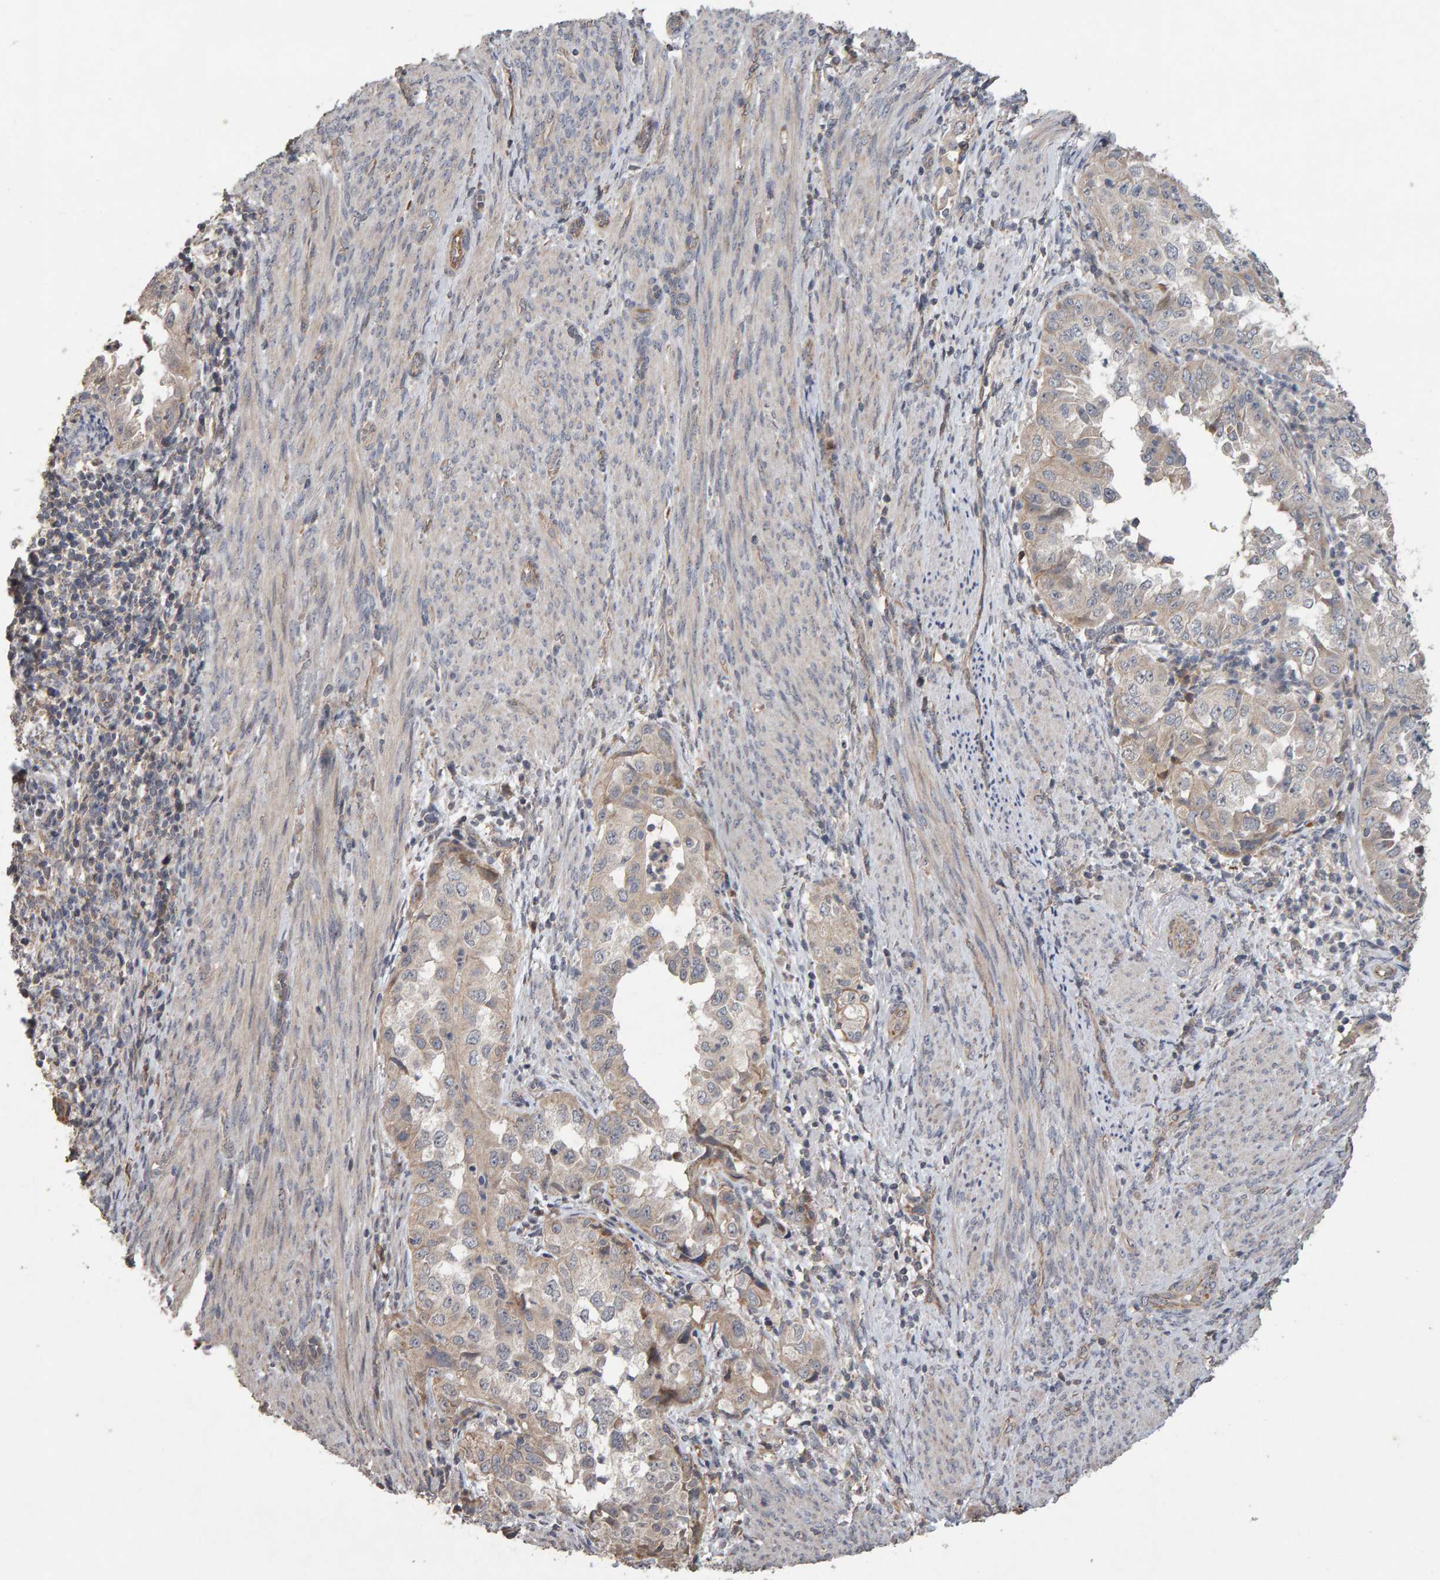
{"staining": {"intensity": "weak", "quantity": "<25%", "location": "cytoplasmic/membranous"}, "tissue": "endometrial cancer", "cell_type": "Tumor cells", "image_type": "cancer", "snomed": [{"axis": "morphology", "description": "Adenocarcinoma, NOS"}, {"axis": "topography", "description": "Endometrium"}], "caption": "This is a micrograph of immunohistochemistry staining of endometrial adenocarcinoma, which shows no staining in tumor cells.", "gene": "COASY", "patient": {"sex": "female", "age": 85}}